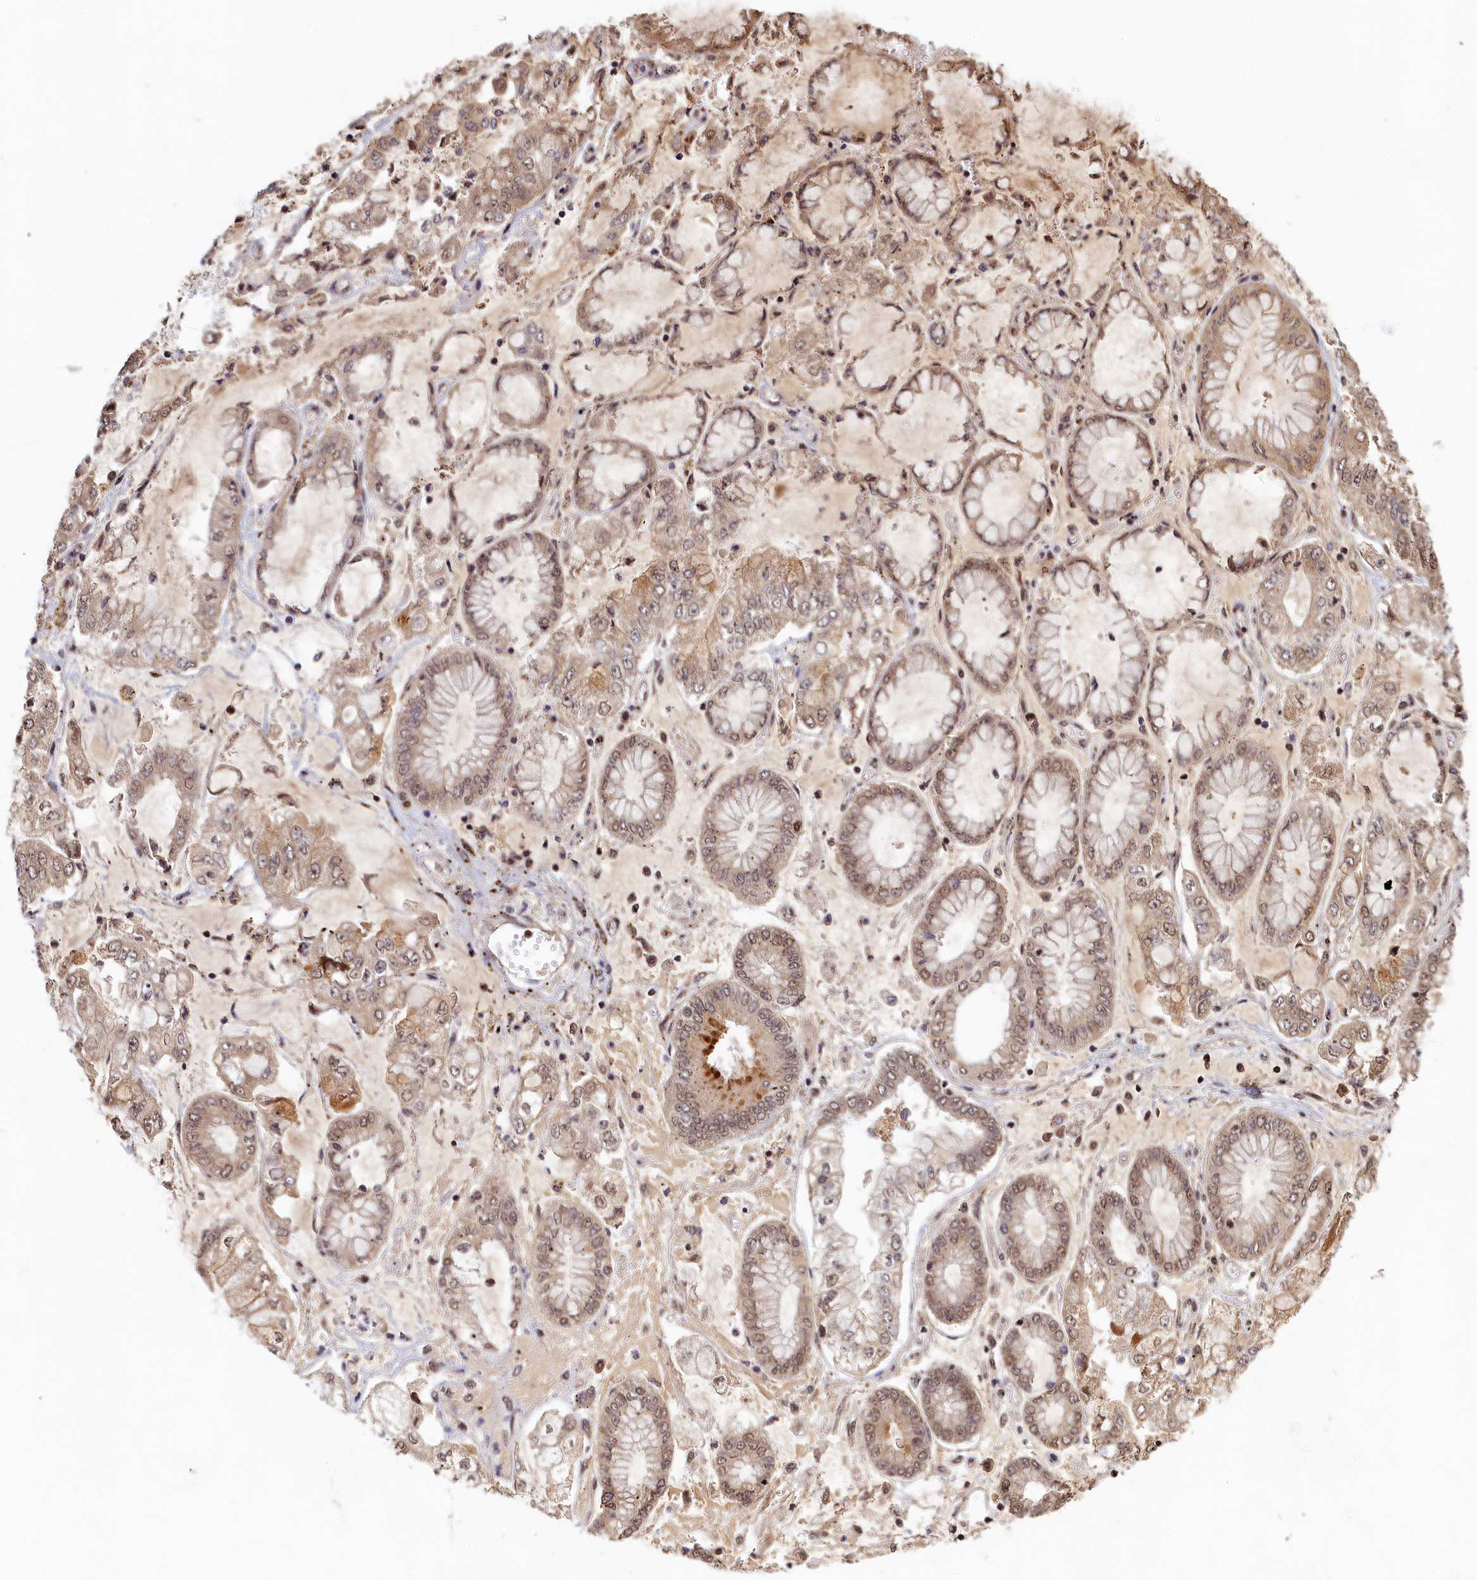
{"staining": {"intensity": "moderate", "quantity": "25%-75%", "location": "cytoplasmic/membranous,nuclear"}, "tissue": "stomach cancer", "cell_type": "Tumor cells", "image_type": "cancer", "snomed": [{"axis": "morphology", "description": "Adenocarcinoma, NOS"}, {"axis": "topography", "description": "Stomach"}], "caption": "Protein expression analysis of human stomach cancer (adenocarcinoma) reveals moderate cytoplasmic/membranous and nuclear positivity in about 25%-75% of tumor cells.", "gene": "CKAP2L", "patient": {"sex": "male", "age": 76}}